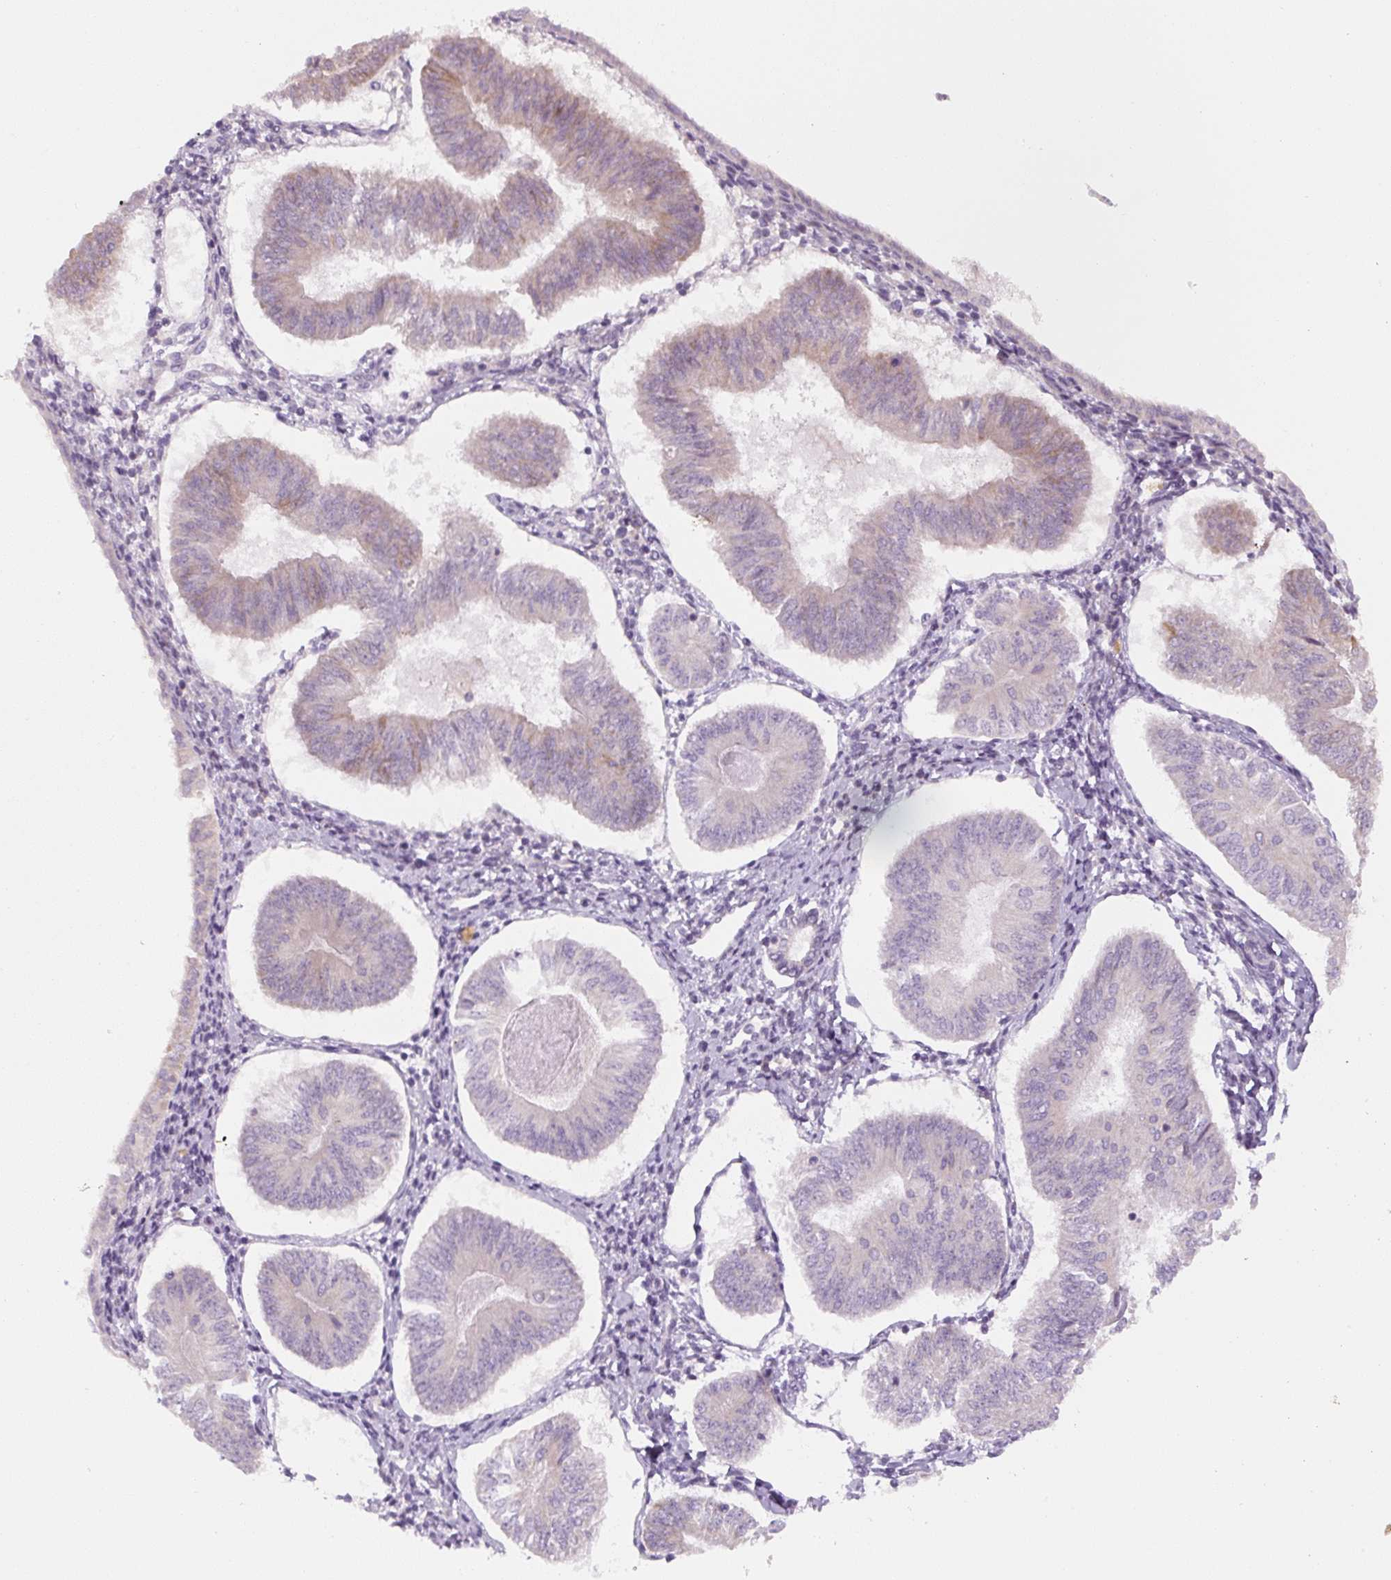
{"staining": {"intensity": "weak", "quantity": "<25%", "location": "cytoplasmic/membranous"}, "tissue": "endometrial cancer", "cell_type": "Tumor cells", "image_type": "cancer", "snomed": [{"axis": "morphology", "description": "Adenocarcinoma, NOS"}, {"axis": "topography", "description": "Endometrium"}], "caption": "An image of endometrial cancer stained for a protein displays no brown staining in tumor cells. Brightfield microscopy of immunohistochemistry (IHC) stained with DAB (3,3'-diaminobenzidine) (brown) and hematoxylin (blue), captured at high magnification.", "gene": "YIF1B", "patient": {"sex": "female", "age": 58}}